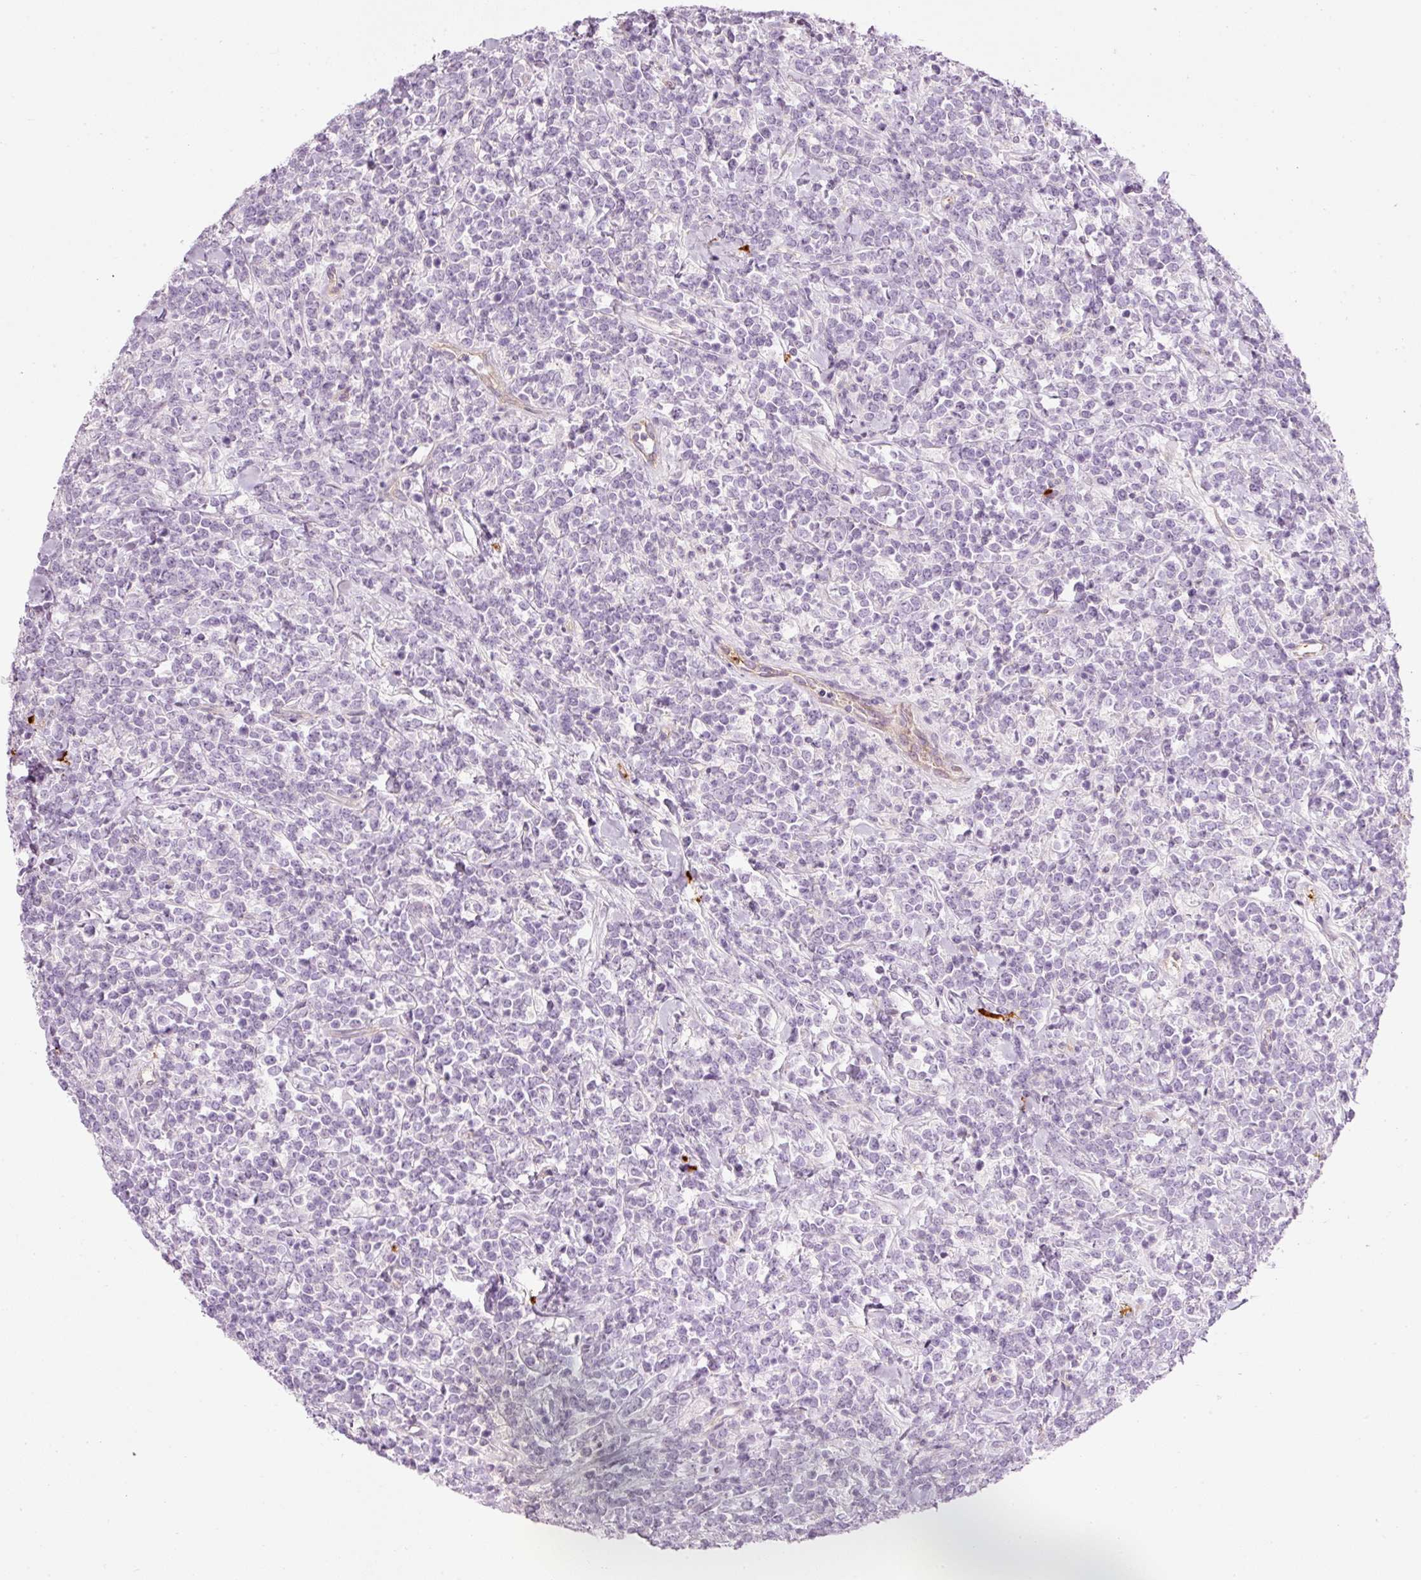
{"staining": {"intensity": "negative", "quantity": "none", "location": "none"}, "tissue": "lymphoma", "cell_type": "Tumor cells", "image_type": "cancer", "snomed": [{"axis": "morphology", "description": "Malignant lymphoma, non-Hodgkin's type, High grade"}, {"axis": "topography", "description": "Small intestine"}, {"axis": "topography", "description": "Colon"}], "caption": "High magnification brightfield microscopy of malignant lymphoma, non-Hodgkin's type (high-grade) stained with DAB (3,3'-diaminobenzidine) (brown) and counterstained with hematoxylin (blue): tumor cells show no significant expression.", "gene": "MAP3K3", "patient": {"sex": "male", "age": 8}}